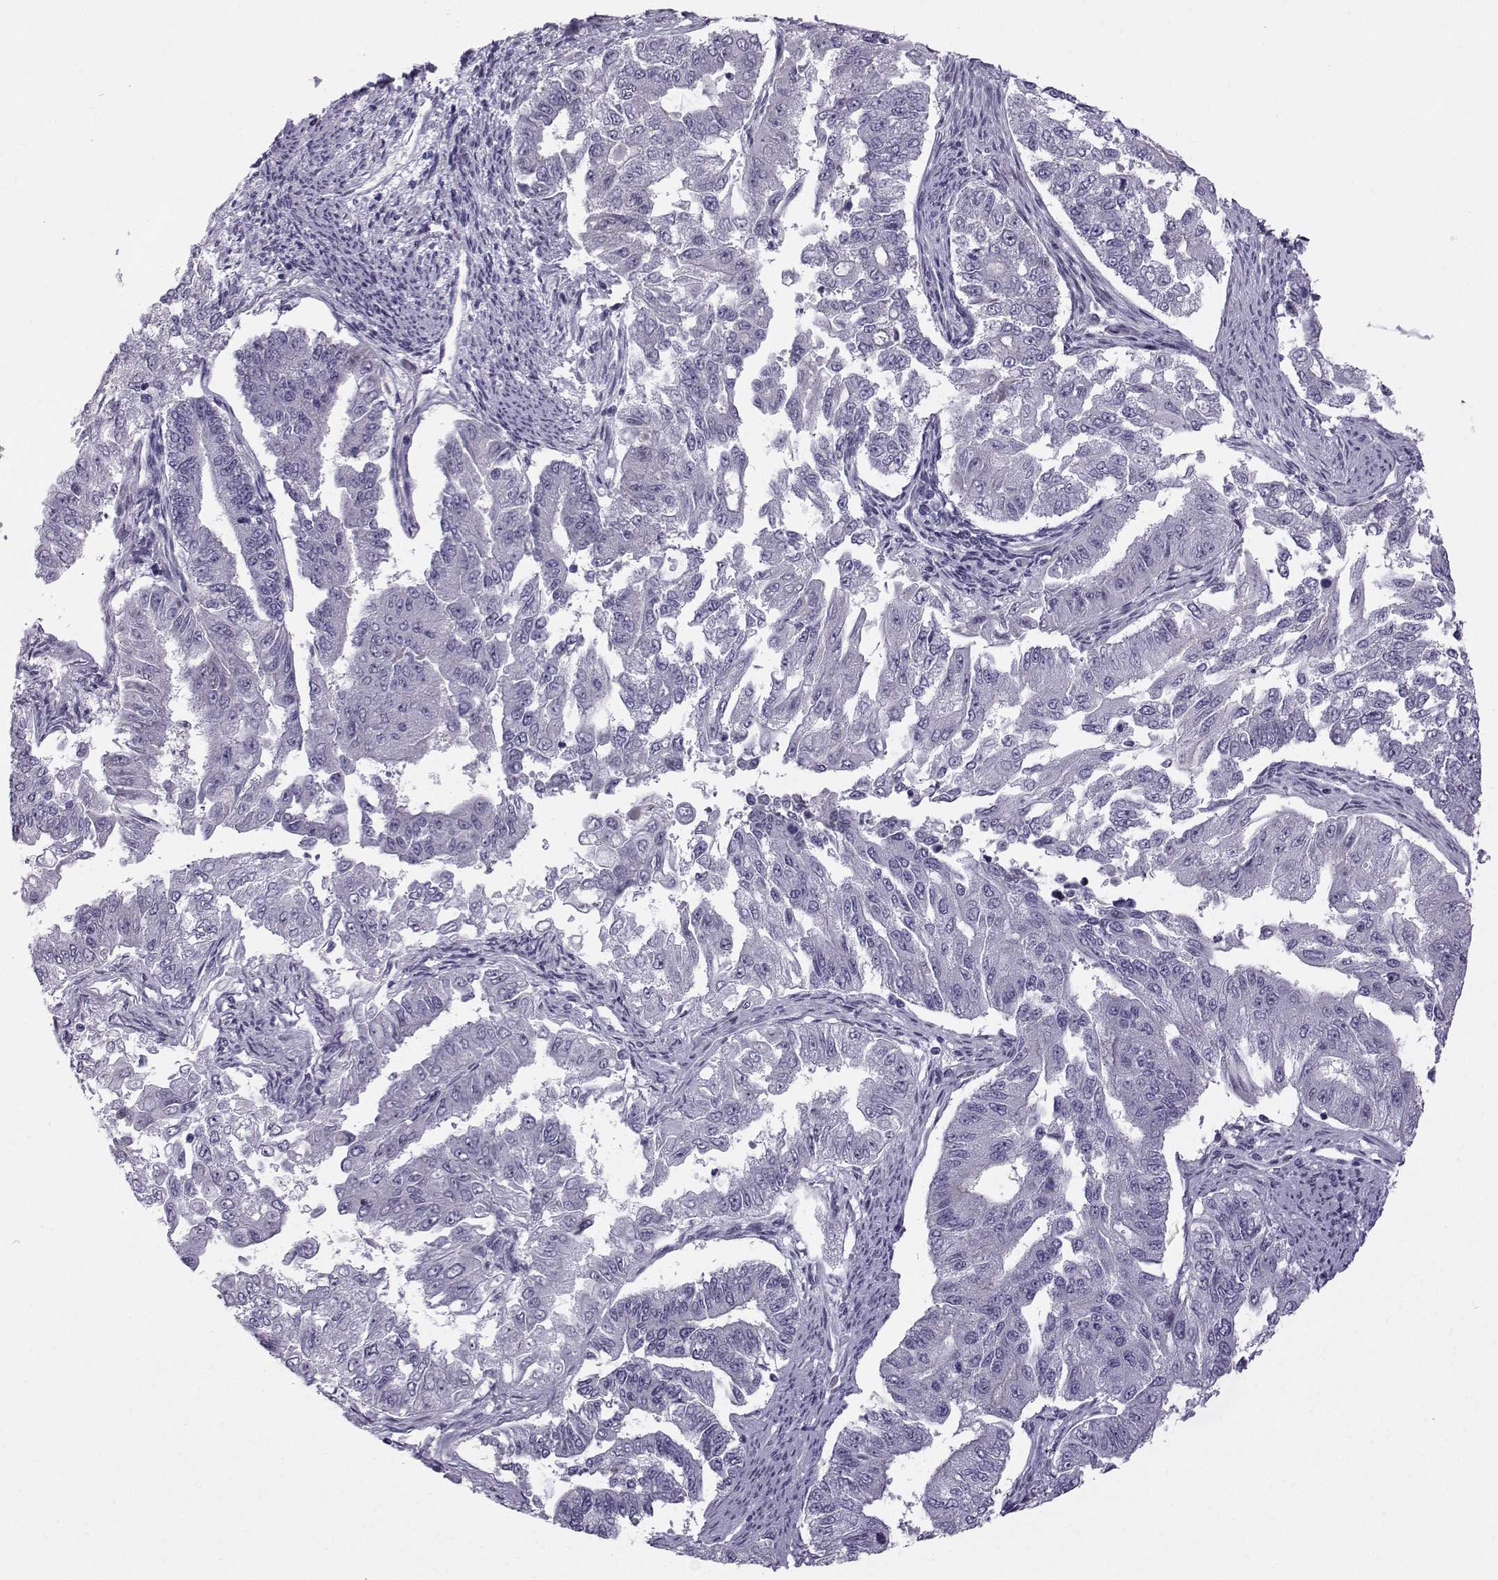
{"staining": {"intensity": "negative", "quantity": "none", "location": "none"}, "tissue": "endometrial cancer", "cell_type": "Tumor cells", "image_type": "cancer", "snomed": [{"axis": "morphology", "description": "Adenocarcinoma, NOS"}, {"axis": "topography", "description": "Uterus"}], "caption": "Photomicrograph shows no significant protein positivity in tumor cells of adenocarcinoma (endometrial).", "gene": "DMRT3", "patient": {"sex": "female", "age": 59}}